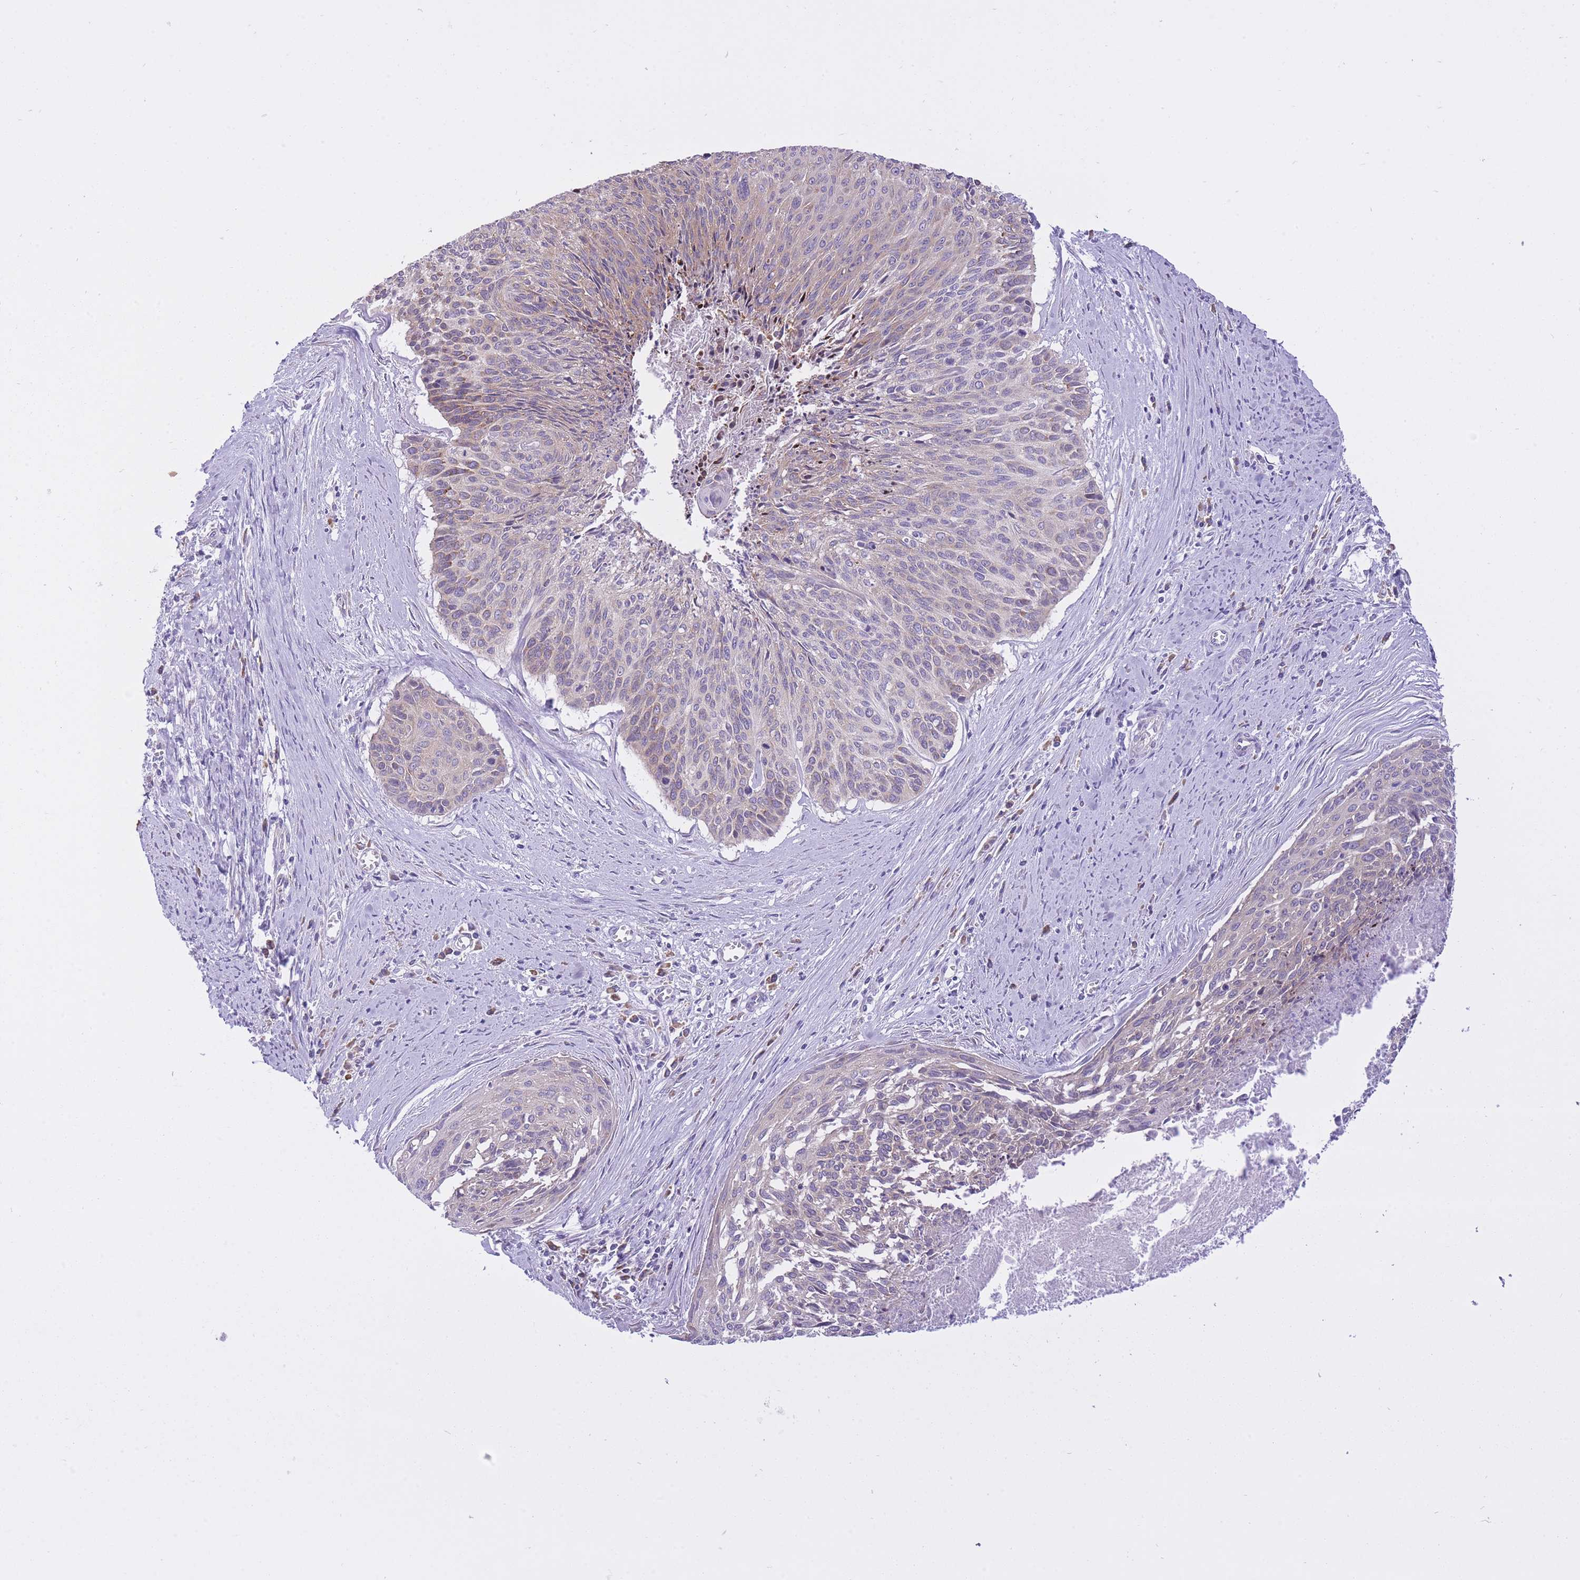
{"staining": {"intensity": "weak", "quantity": "25%-75%", "location": "cytoplasmic/membranous"}, "tissue": "cervical cancer", "cell_type": "Tumor cells", "image_type": "cancer", "snomed": [{"axis": "morphology", "description": "Squamous cell carcinoma, NOS"}, {"axis": "topography", "description": "Cervix"}], "caption": "Brown immunohistochemical staining in squamous cell carcinoma (cervical) demonstrates weak cytoplasmic/membranous staining in about 25%-75% of tumor cells.", "gene": "ZNF501", "patient": {"sex": "female", "age": 55}}